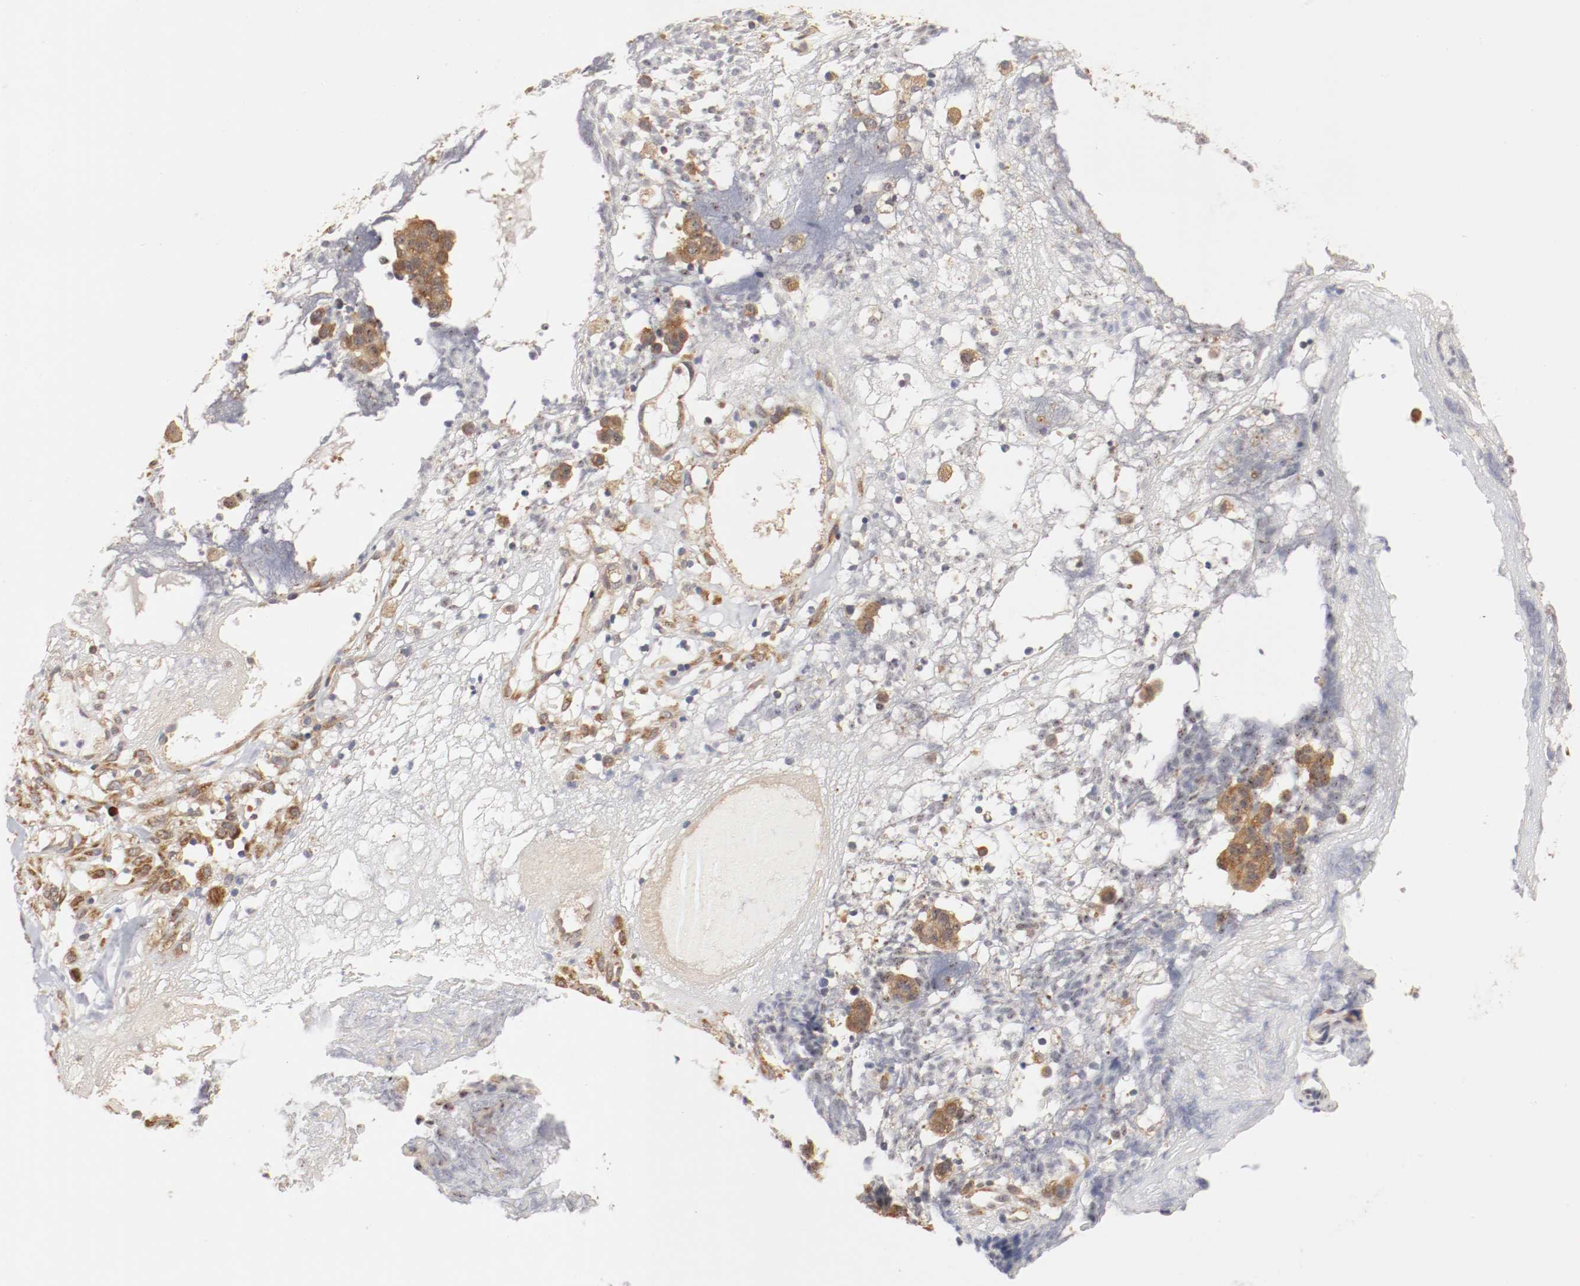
{"staining": {"intensity": "moderate", "quantity": ">75%", "location": "cytoplasmic/membranous"}, "tissue": "ovarian cancer", "cell_type": "Tumor cells", "image_type": "cancer", "snomed": [{"axis": "morphology", "description": "Carcinoma, endometroid"}, {"axis": "topography", "description": "Ovary"}], "caption": "Immunohistochemical staining of ovarian cancer exhibits medium levels of moderate cytoplasmic/membranous positivity in about >75% of tumor cells.", "gene": "FKBP3", "patient": {"sex": "female", "age": 42}}